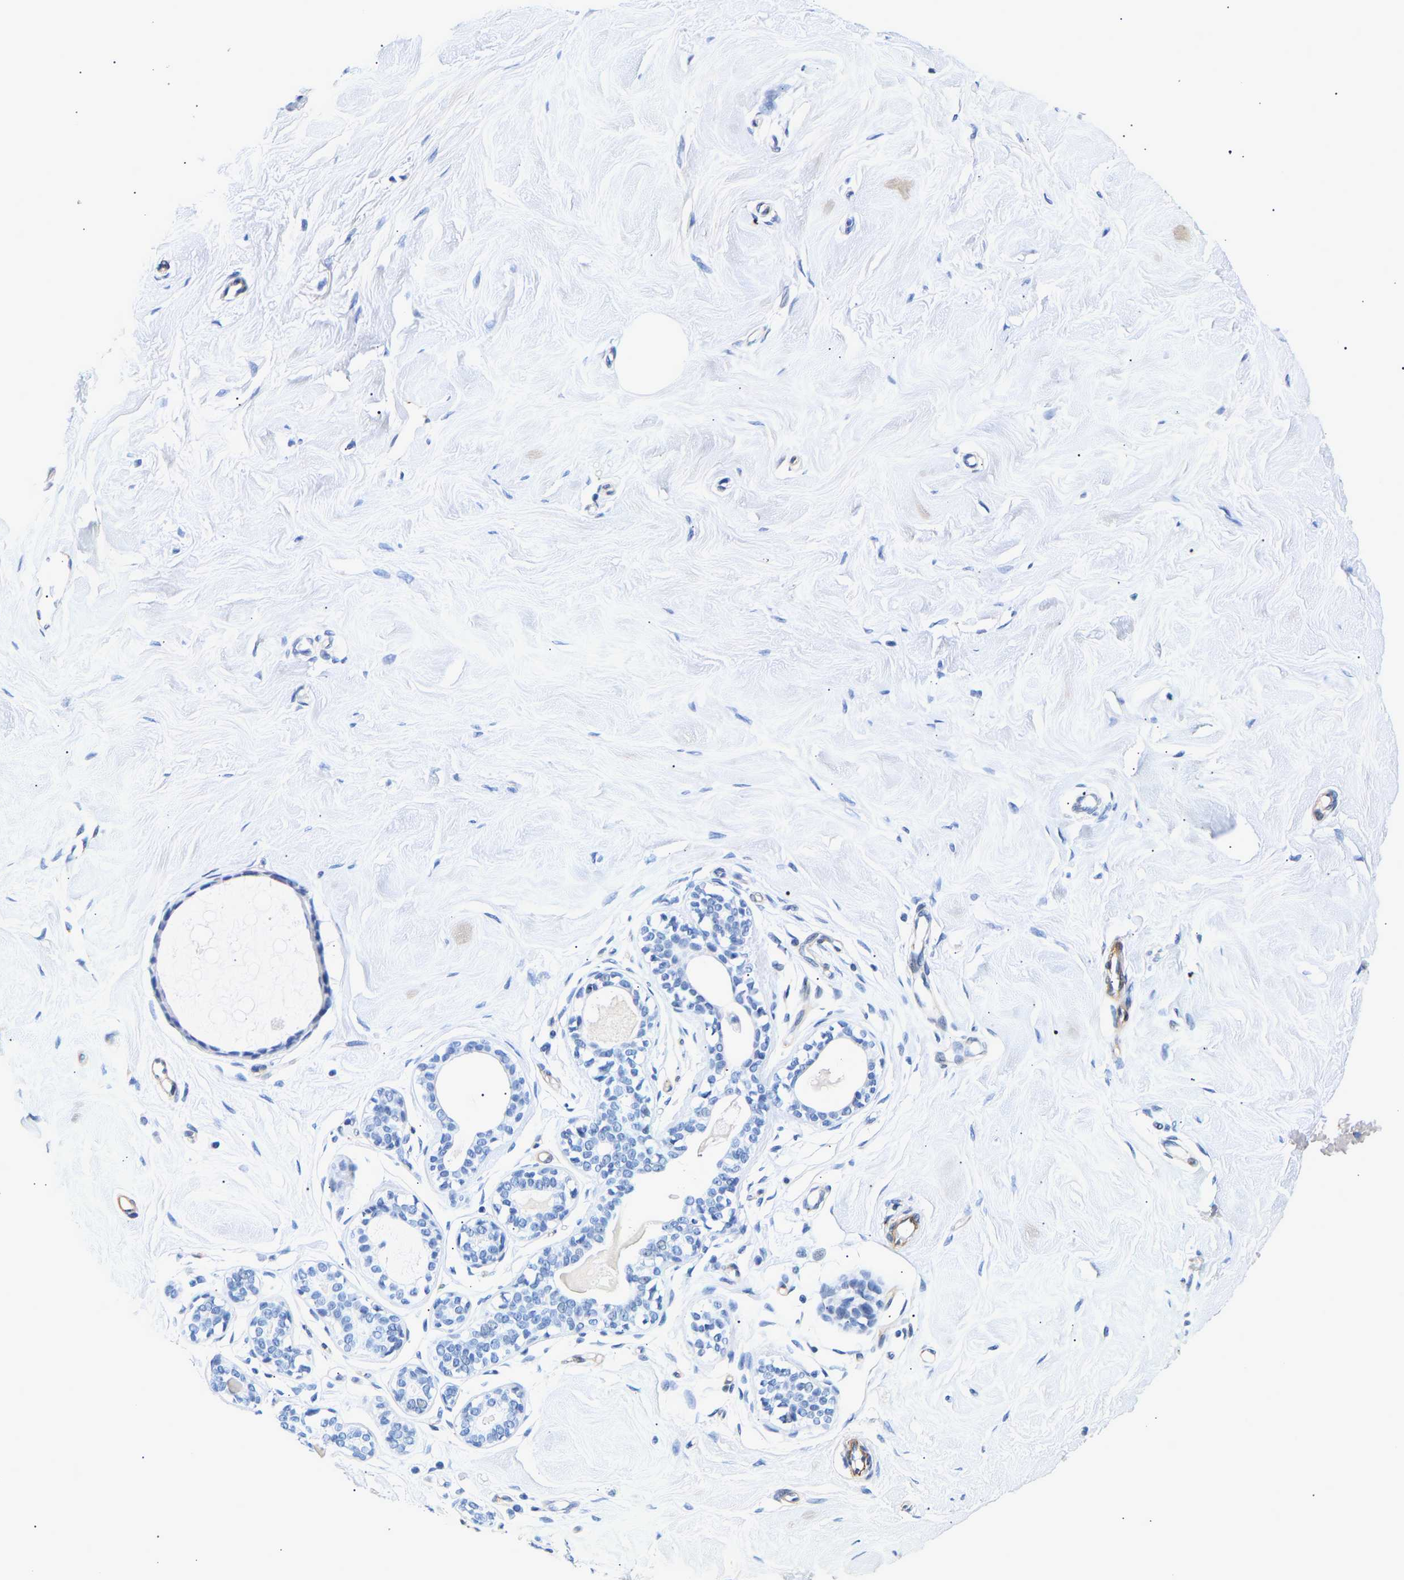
{"staining": {"intensity": "negative", "quantity": "none", "location": "none"}, "tissue": "breast", "cell_type": "Adipocytes", "image_type": "normal", "snomed": [{"axis": "morphology", "description": "Normal tissue, NOS"}, {"axis": "topography", "description": "Breast"}], "caption": "Immunohistochemical staining of benign breast shows no significant positivity in adipocytes. The staining is performed using DAB (3,3'-diaminobenzidine) brown chromogen with nuclei counter-stained in using hematoxylin.", "gene": "IGFBP7", "patient": {"sex": "female", "age": 23}}